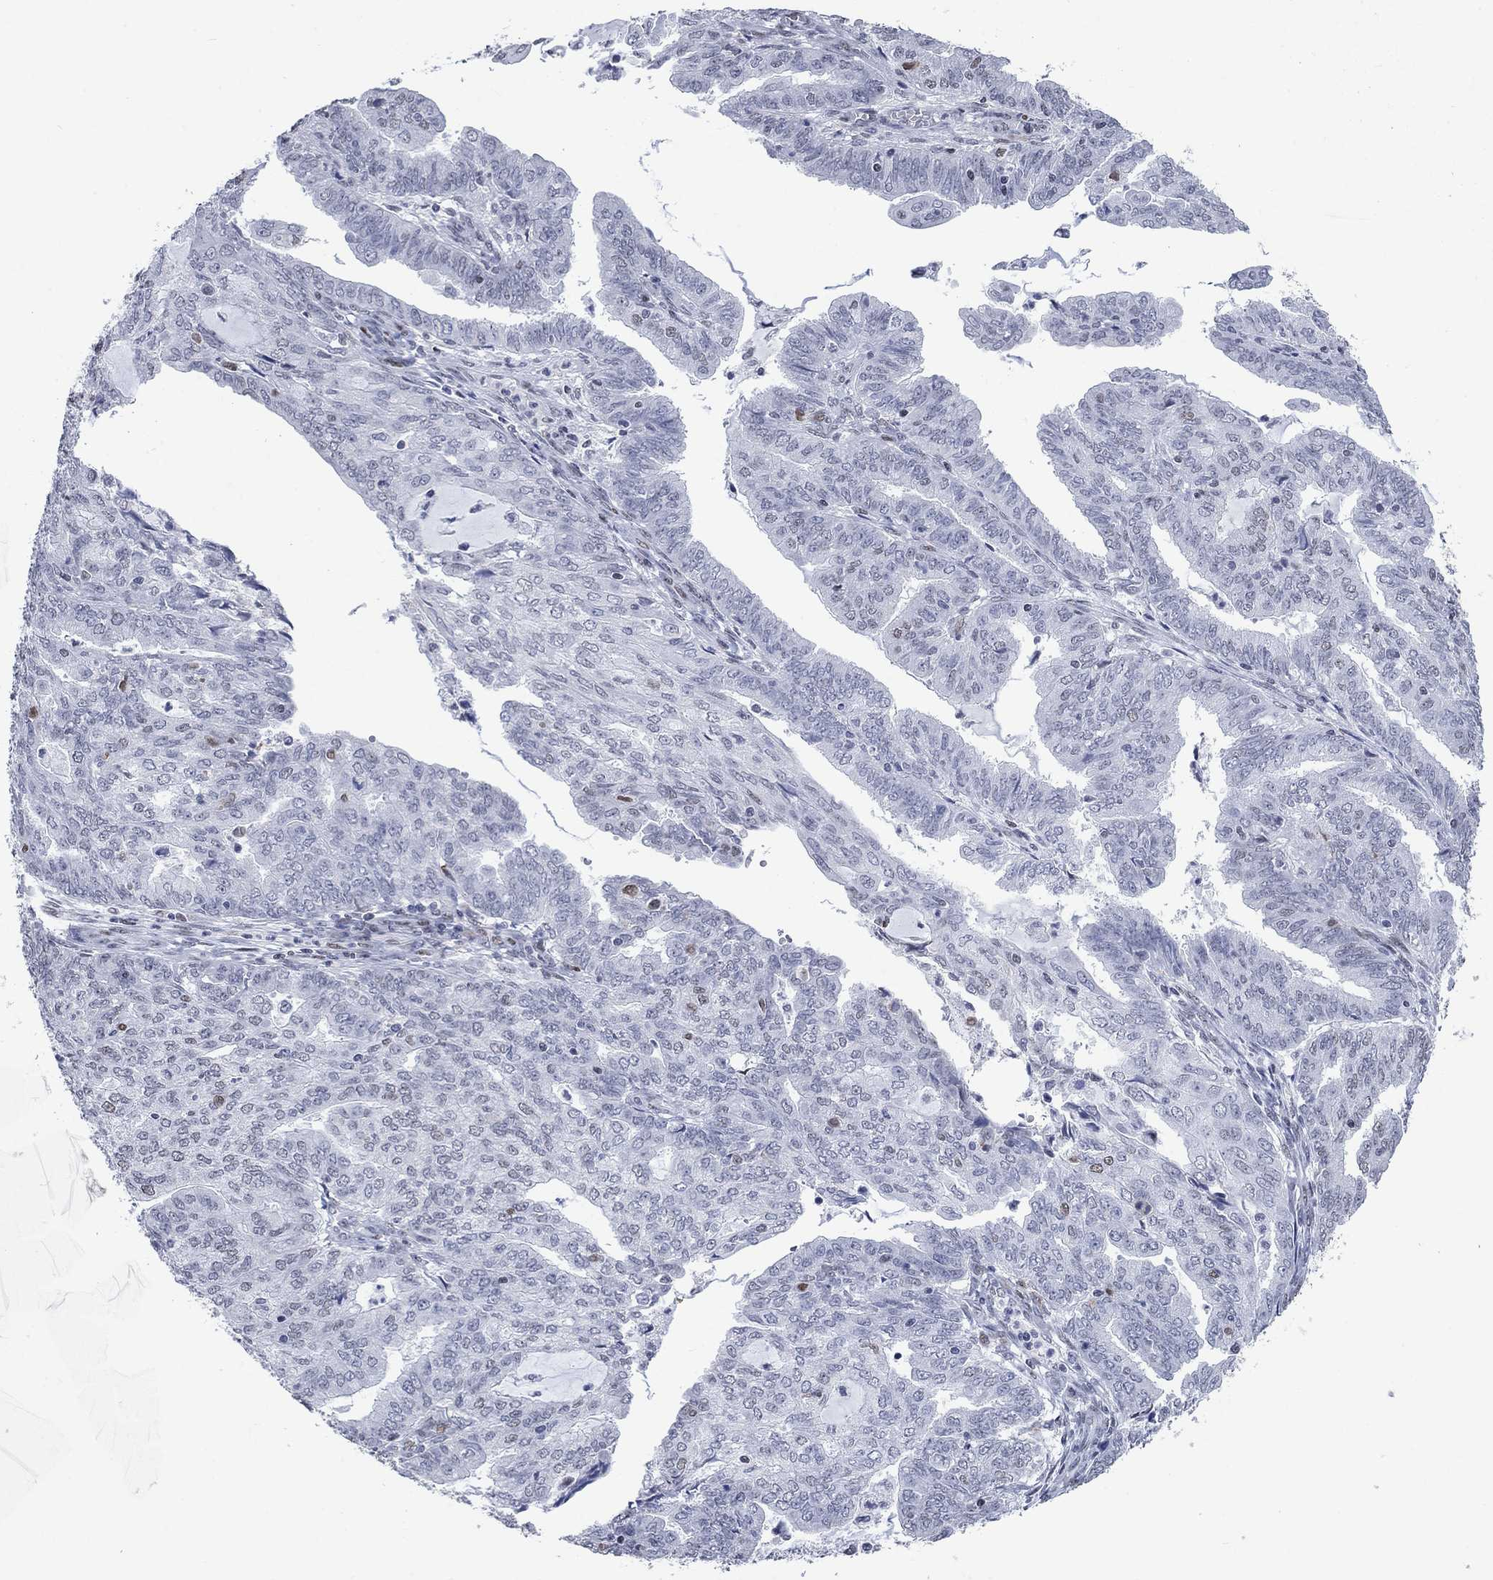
{"staining": {"intensity": "moderate", "quantity": "25%-75%", "location": "nuclear"}, "tissue": "endometrial cancer", "cell_type": "Tumor cells", "image_type": "cancer", "snomed": [{"axis": "morphology", "description": "Adenocarcinoma, NOS"}, {"axis": "topography", "description": "Endometrium"}], "caption": "Immunohistochemistry of endometrial cancer (adenocarcinoma) shows medium levels of moderate nuclear staining in approximately 25%-75% of tumor cells.", "gene": "HCFC1", "patient": {"sex": "female", "age": 82}}